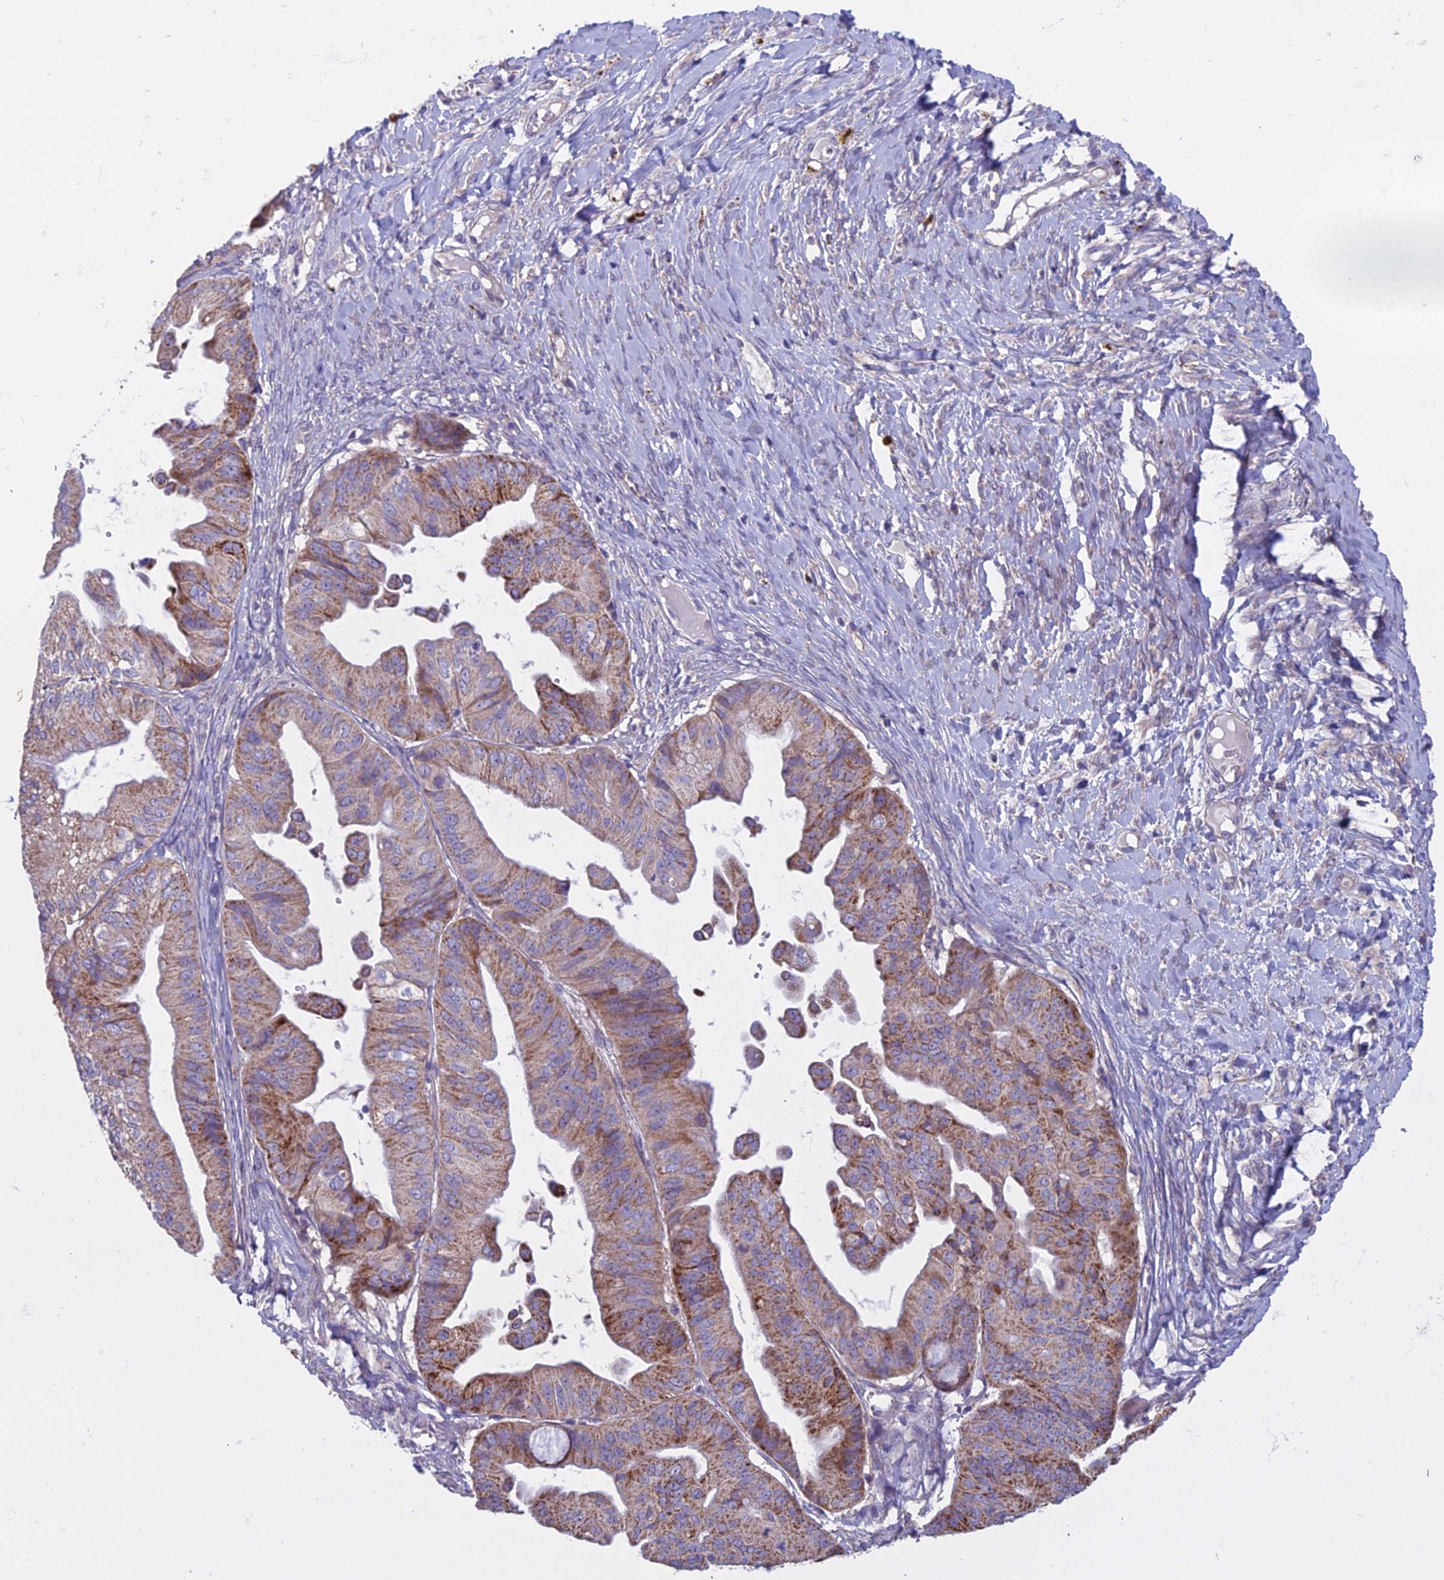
{"staining": {"intensity": "moderate", "quantity": "25%-75%", "location": "cytoplasmic/membranous"}, "tissue": "ovarian cancer", "cell_type": "Tumor cells", "image_type": "cancer", "snomed": [{"axis": "morphology", "description": "Cystadenocarcinoma, mucinous, NOS"}, {"axis": "topography", "description": "Ovary"}], "caption": "Protein staining by IHC demonstrates moderate cytoplasmic/membranous positivity in about 25%-75% of tumor cells in ovarian cancer.", "gene": "DUS2", "patient": {"sex": "female", "age": 61}}